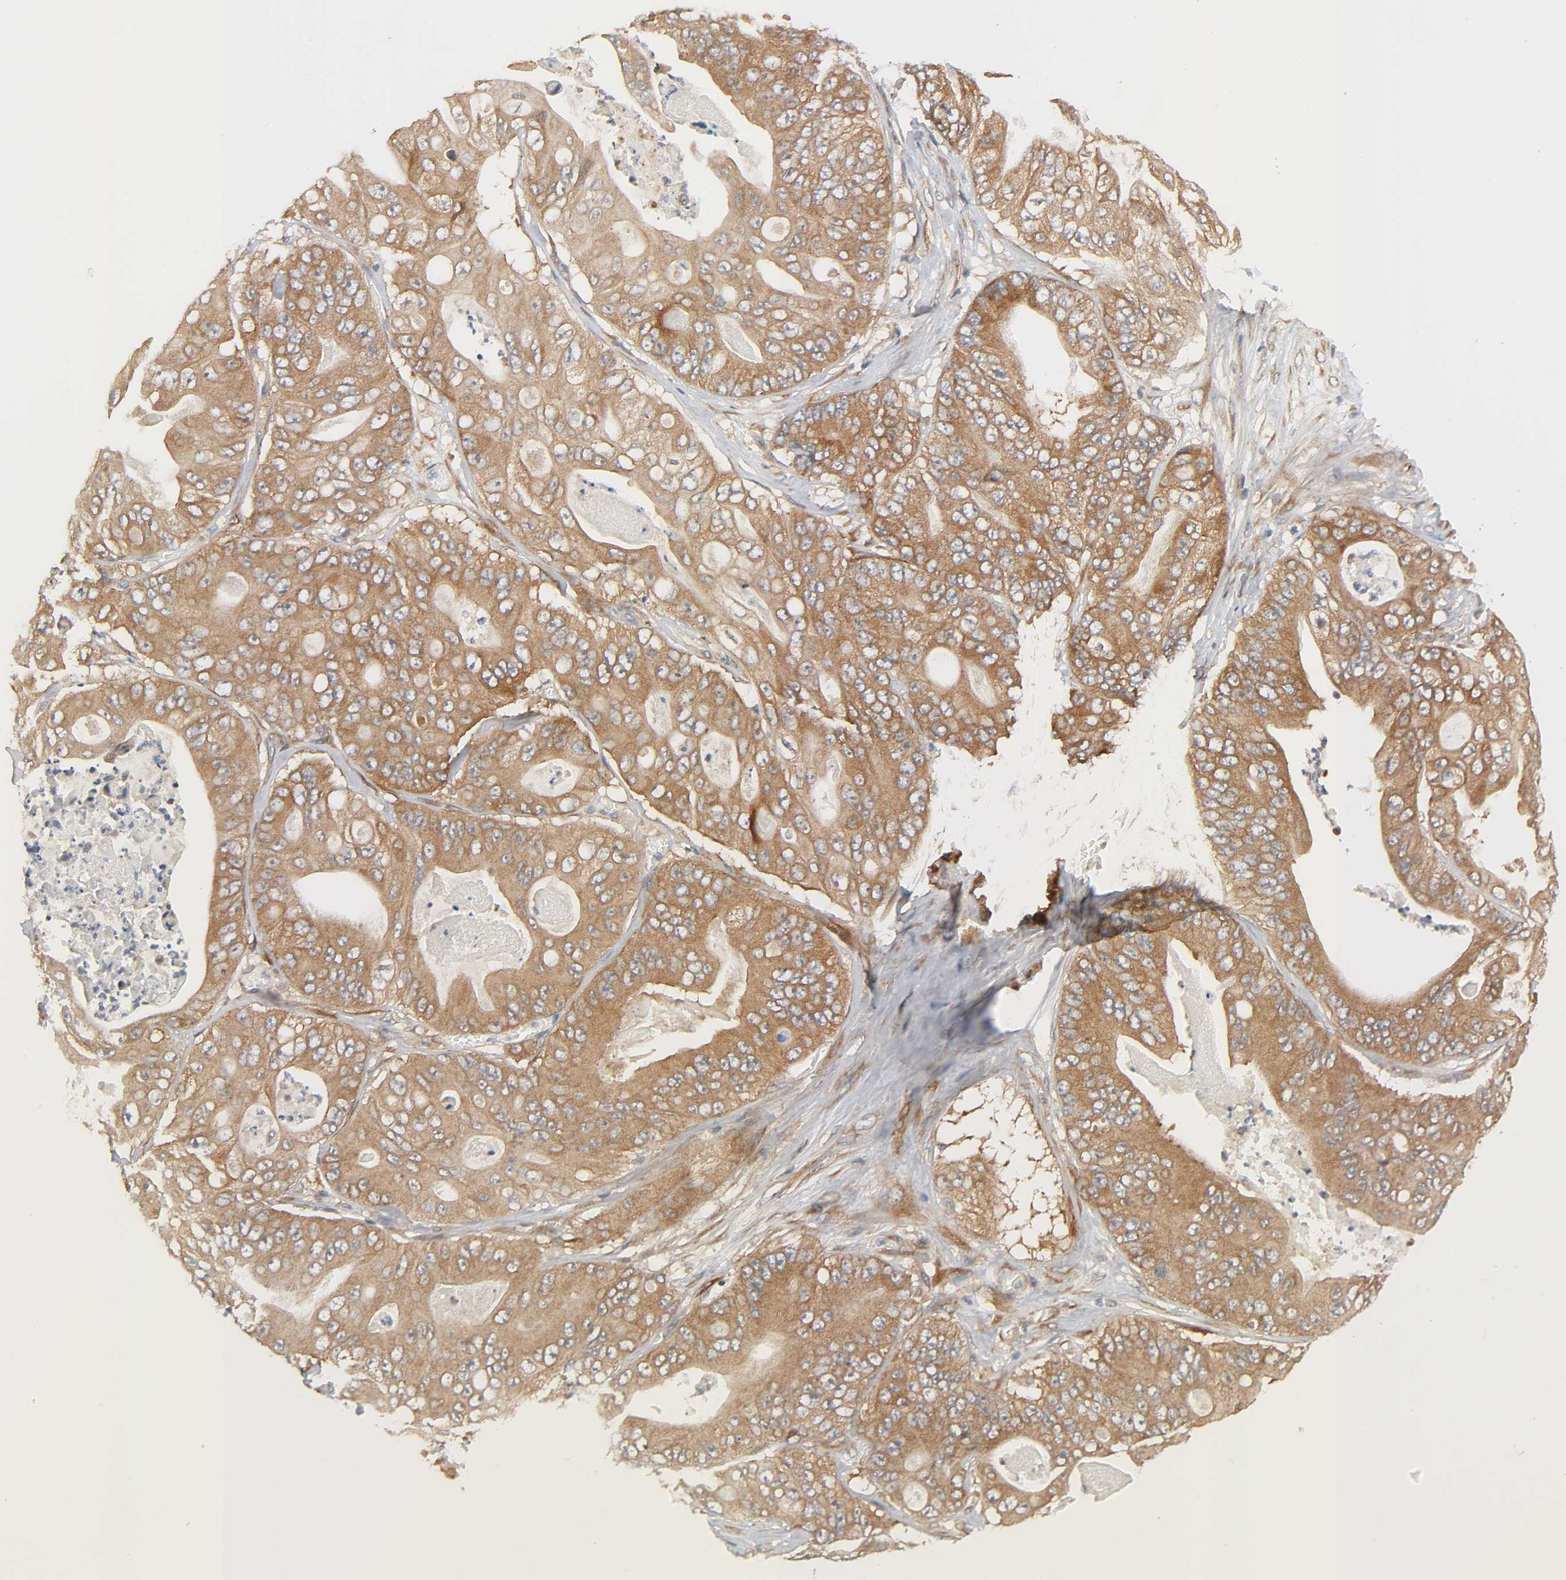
{"staining": {"intensity": "moderate", "quantity": ">75%", "location": "cytoplasmic/membranous"}, "tissue": "stomach cancer", "cell_type": "Tumor cells", "image_type": "cancer", "snomed": [{"axis": "morphology", "description": "Adenocarcinoma, NOS"}, {"axis": "topography", "description": "Stomach"}], "caption": "Stomach cancer (adenocarcinoma) stained with a protein marker demonstrates moderate staining in tumor cells.", "gene": "NEMF", "patient": {"sex": "female", "age": 73}}